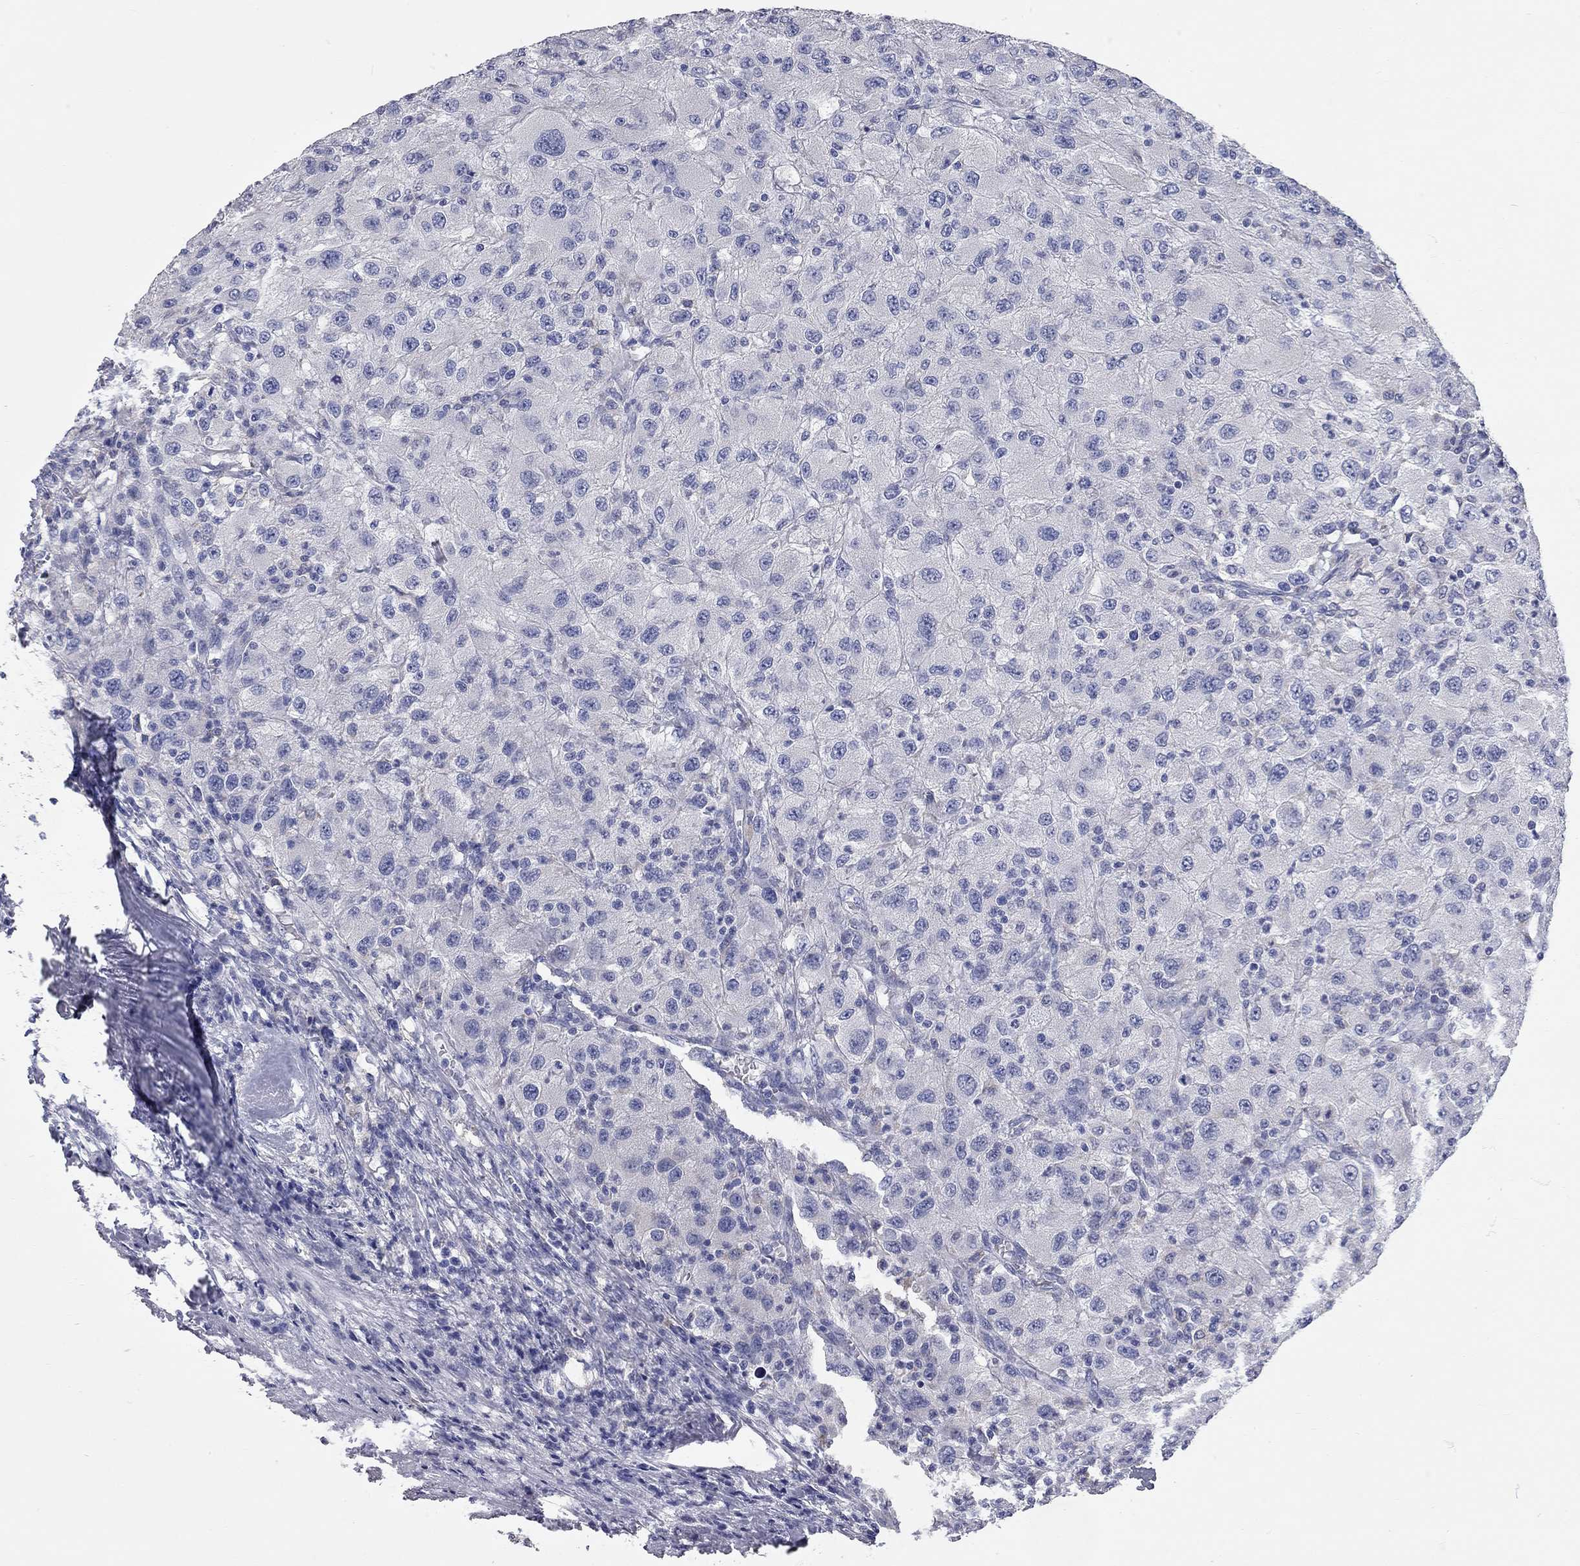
{"staining": {"intensity": "negative", "quantity": "none", "location": "none"}, "tissue": "renal cancer", "cell_type": "Tumor cells", "image_type": "cancer", "snomed": [{"axis": "morphology", "description": "Adenocarcinoma, NOS"}, {"axis": "topography", "description": "Kidney"}], "caption": "This is a micrograph of immunohistochemistry (IHC) staining of adenocarcinoma (renal), which shows no positivity in tumor cells.", "gene": "XAGE2", "patient": {"sex": "female", "age": 67}}